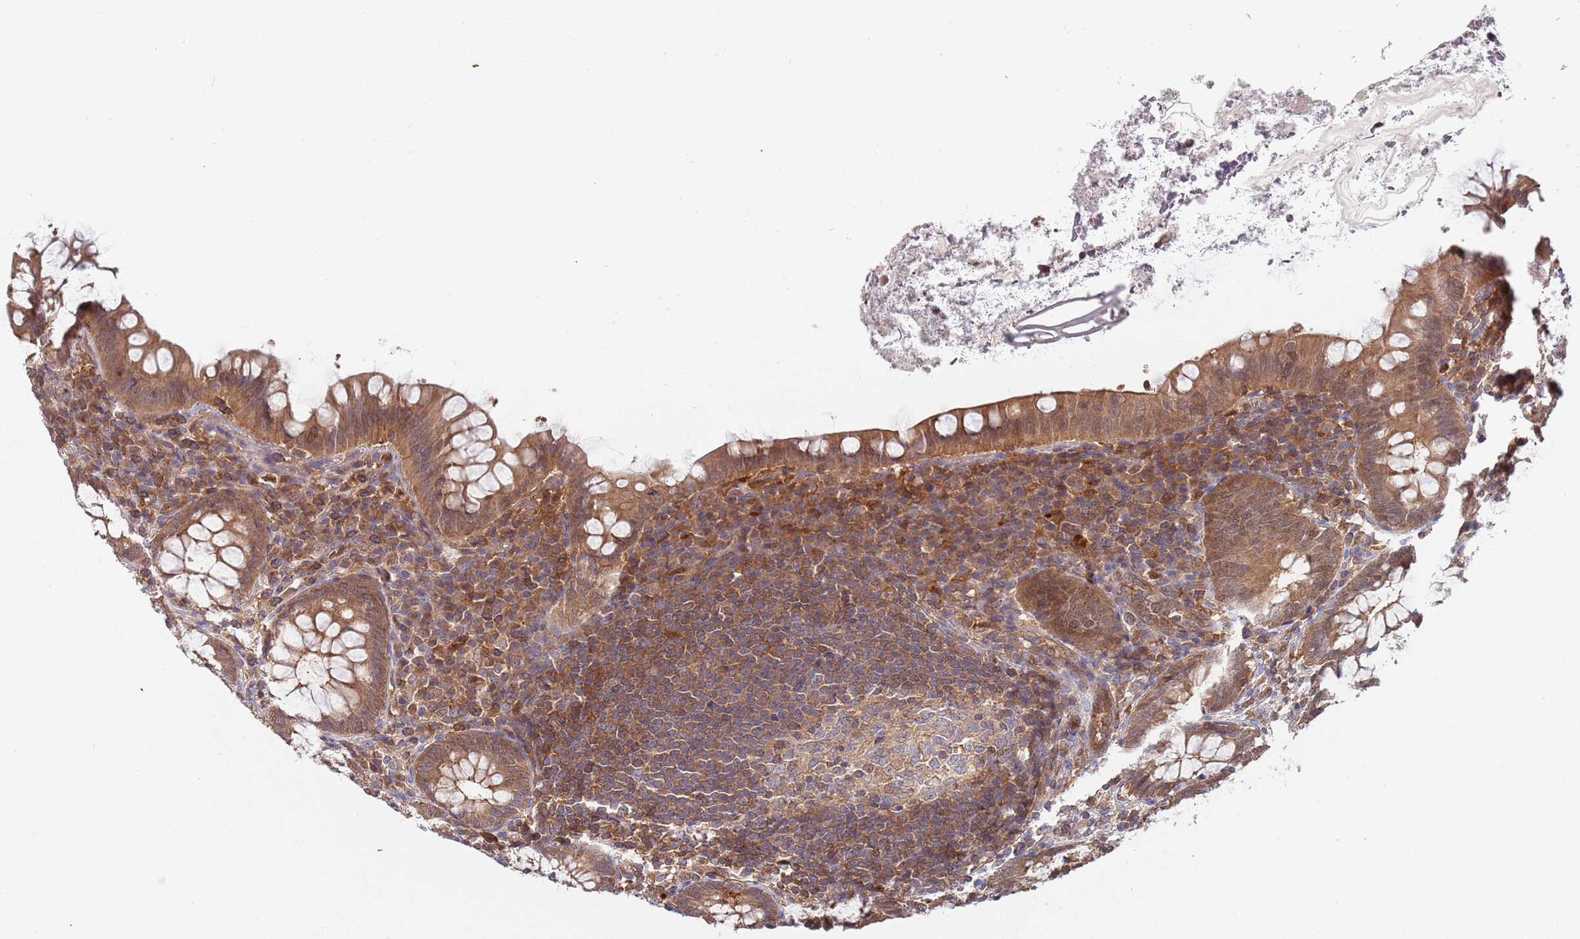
{"staining": {"intensity": "moderate", "quantity": ">75%", "location": "cytoplasmic/membranous"}, "tissue": "appendix", "cell_type": "Glandular cells", "image_type": "normal", "snomed": [{"axis": "morphology", "description": "Normal tissue, NOS"}, {"axis": "topography", "description": "Appendix"}], "caption": "Brown immunohistochemical staining in unremarkable human appendix reveals moderate cytoplasmic/membranous staining in approximately >75% of glandular cells.", "gene": "GSDMD", "patient": {"sex": "female", "age": 33}}